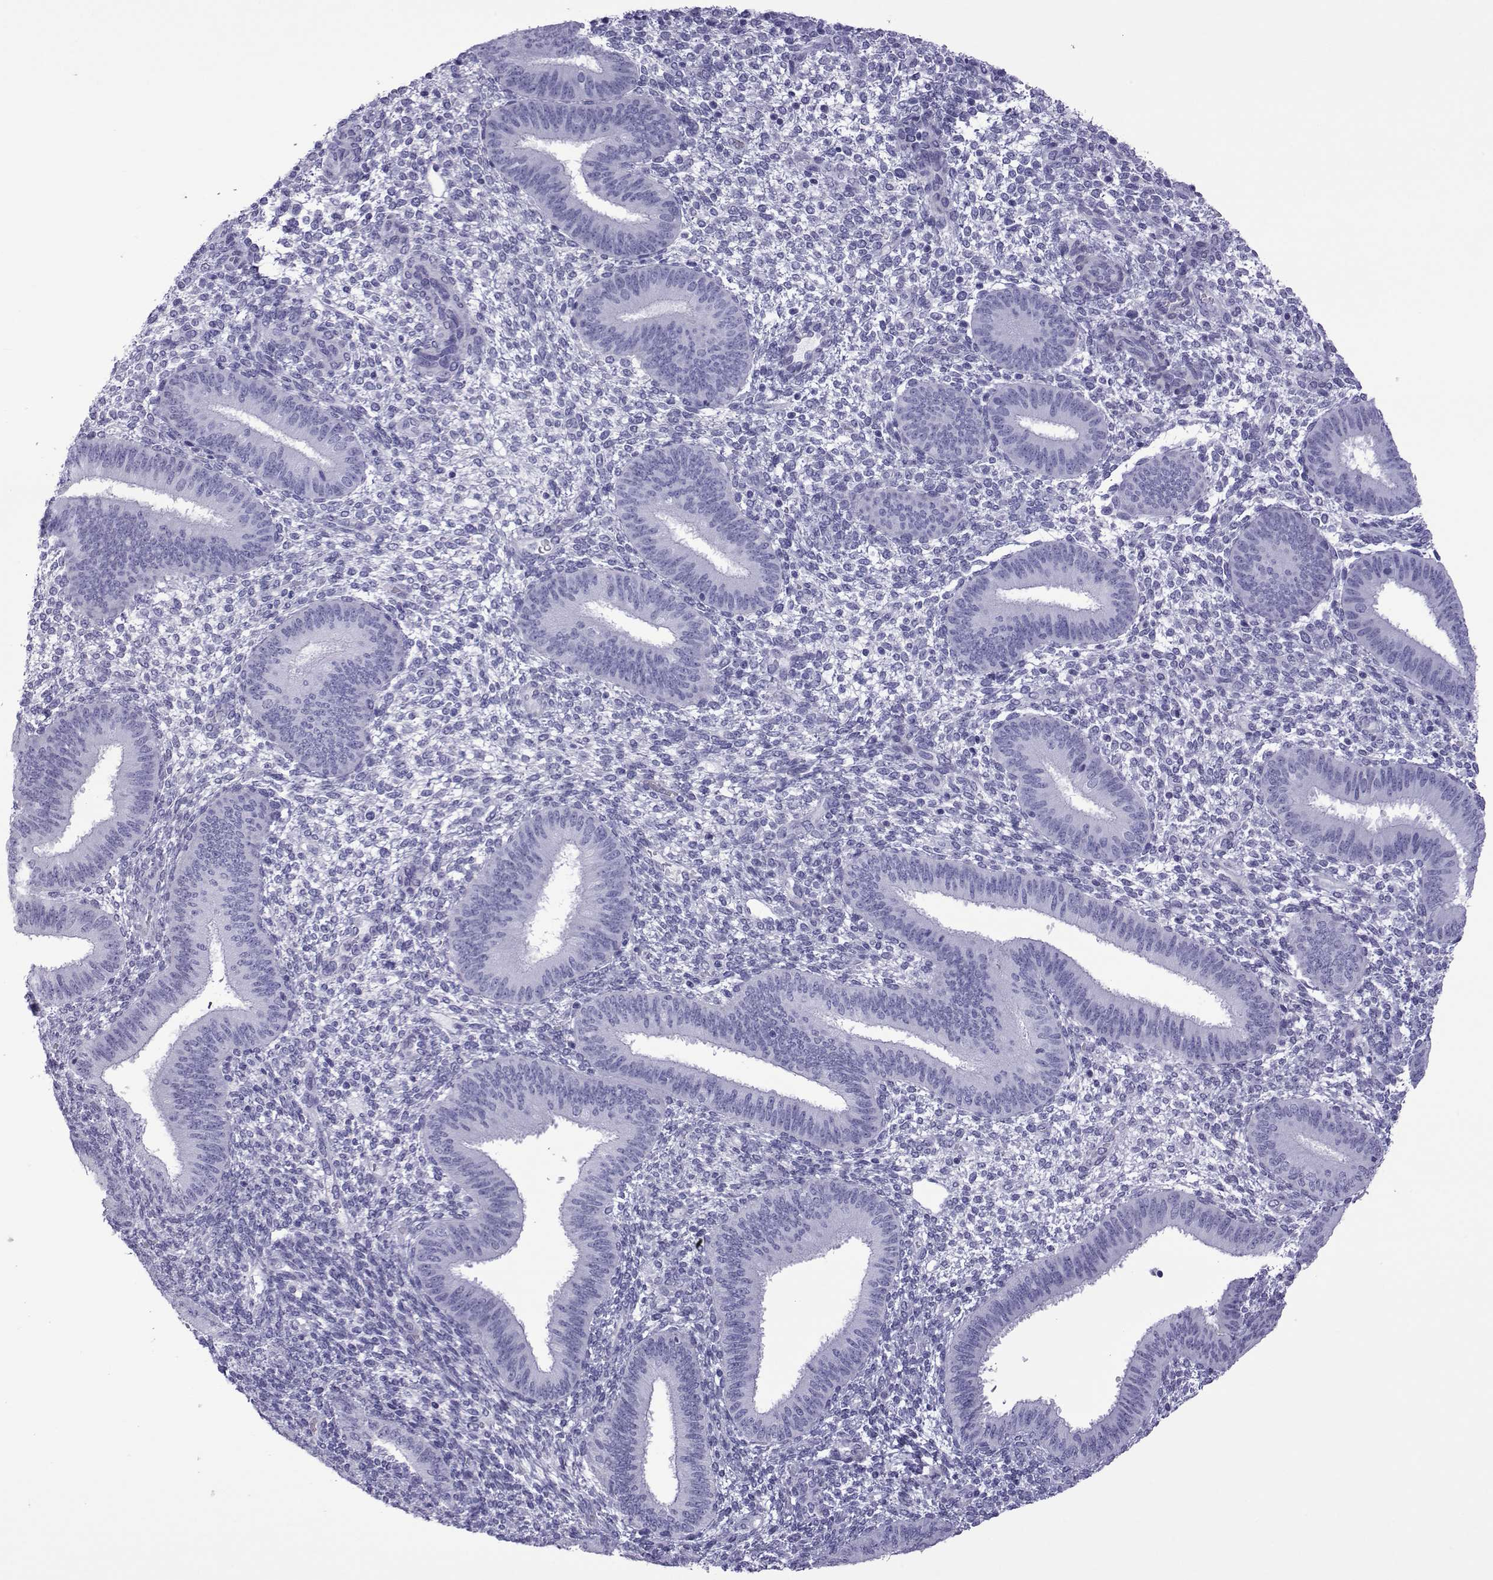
{"staining": {"intensity": "negative", "quantity": "none", "location": "none"}, "tissue": "endometrium", "cell_type": "Cells in endometrial stroma", "image_type": "normal", "snomed": [{"axis": "morphology", "description": "Normal tissue, NOS"}, {"axis": "topography", "description": "Endometrium"}], "caption": "A high-resolution histopathology image shows IHC staining of normal endometrium, which demonstrates no significant staining in cells in endometrial stroma. (Brightfield microscopy of DAB (3,3'-diaminobenzidine) immunohistochemistry at high magnification).", "gene": "SPANXA1", "patient": {"sex": "female", "age": 39}}